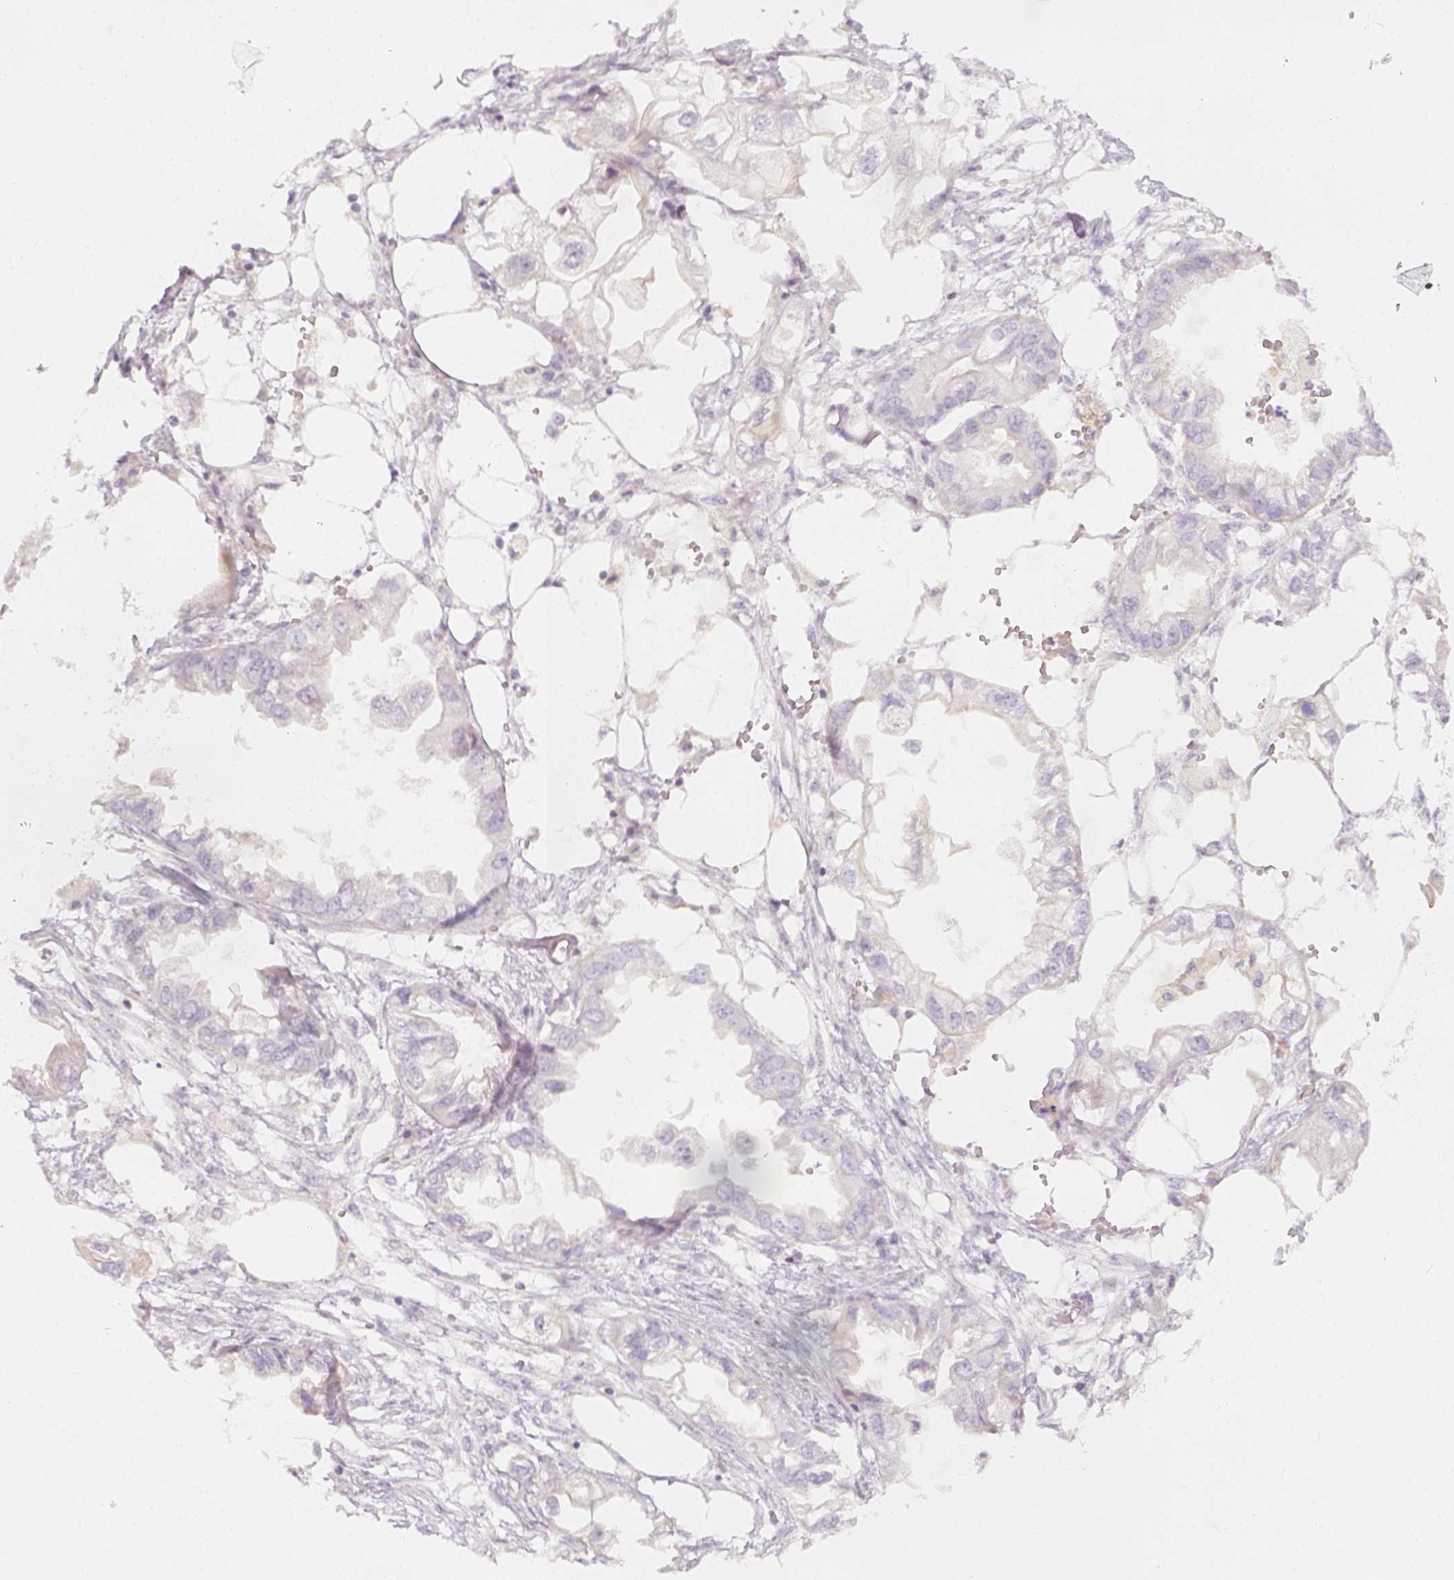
{"staining": {"intensity": "negative", "quantity": "none", "location": "none"}, "tissue": "endometrial cancer", "cell_type": "Tumor cells", "image_type": "cancer", "snomed": [{"axis": "morphology", "description": "Adenocarcinoma, NOS"}, {"axis": "morphology", "description": "Adenocarcinoma, metastatic, NOS"}, {"axis": "topography", "description": "Adipose tissue"}, {"axis": "topography", "description": "Endometrium"}], "caption": "A histopathology image of human endometrial cancer is negative for staining in tumor cells. (Immunohistochemistry, brightfield microscopy, high magnification).", "gene": "PTPRJ", "patient": {"sex": "female", "age": 67}}